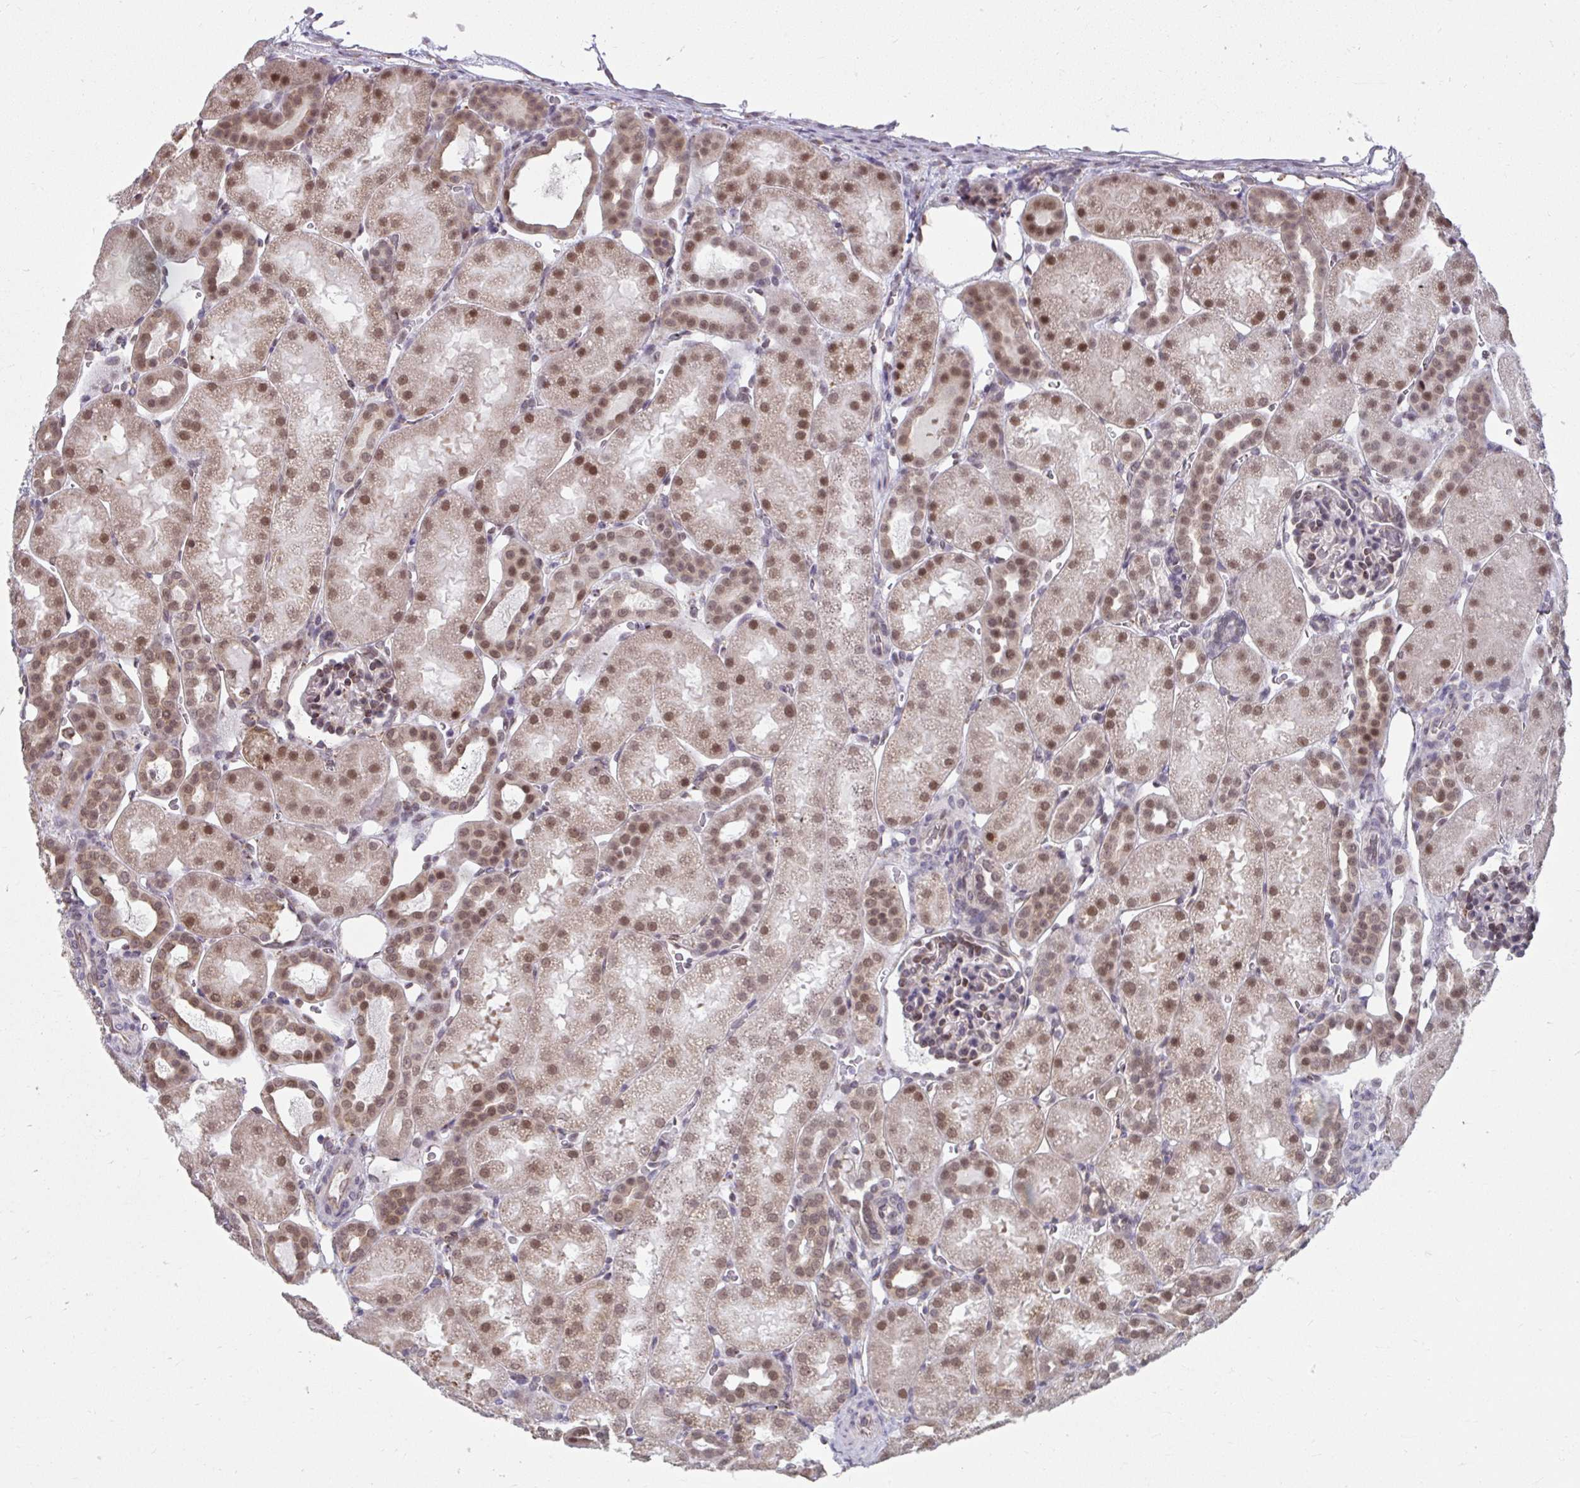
{"staining": {"intensity": "strong", "quantity": "<25%", "location": "cytoplasmic/membranous,nuclear"}, "tissue": "kidney", "cell_type": "Cells in glomeruli", "image_type": "normal", "snomed": [{"axis": "morphology", "description": "Normal tissue, NOS"}, {"axis": "topography", "description": "Kidney"}], "caption": "DAB (3,3'-diaminobenzidine) immunohistochemical staining of unremarkable kidney displays strong cytoplasmic/membranous,nuclear protein expression in approximately <25% of cells in glomeruli.", "gene": "NMNAT1", "patient": {"sex": "male", "age": 2}}